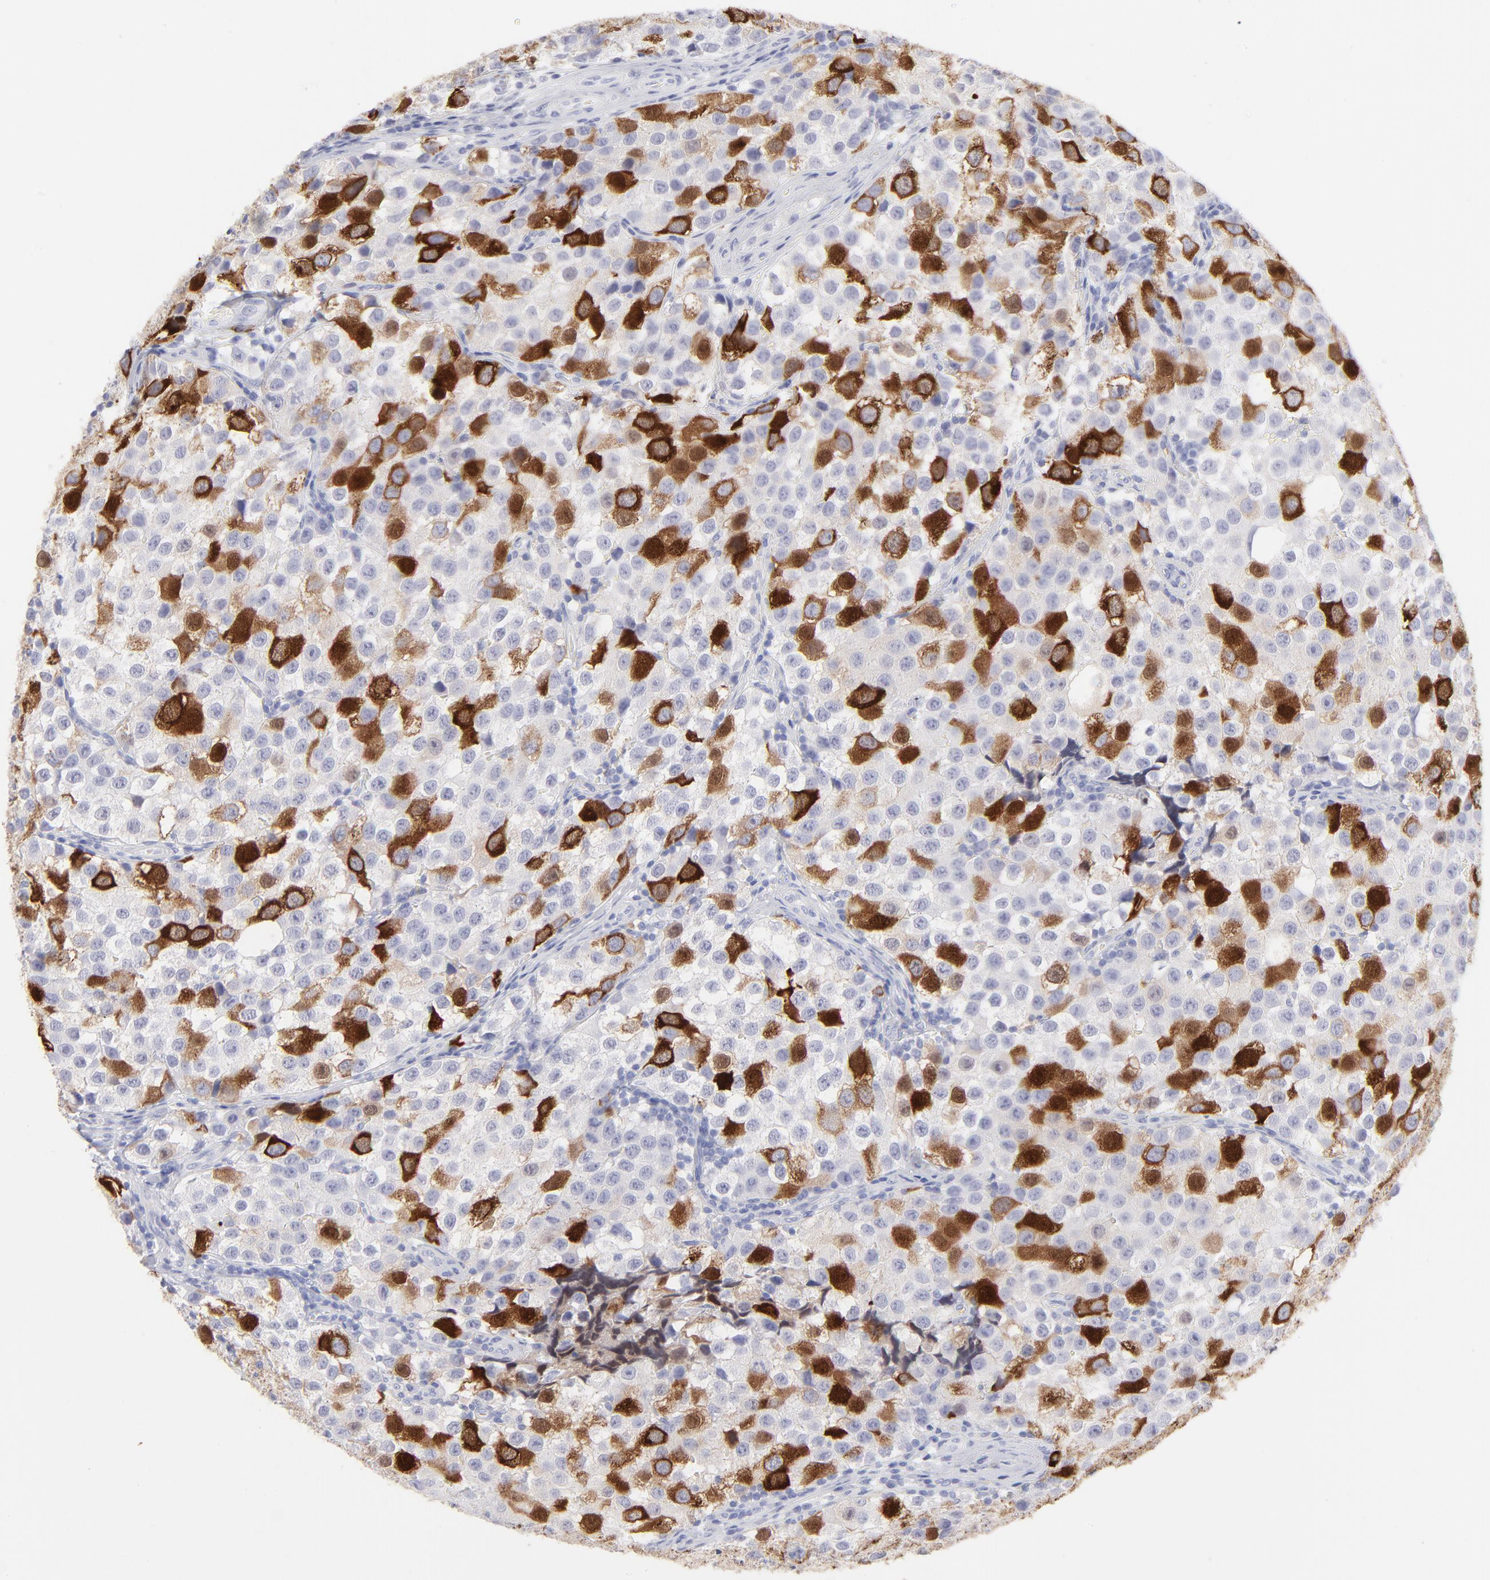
{"staining": {"intensity": "strong", "quantity": "<25%", "location": "cytoplasmic/membranous"}, "tissue": "testis cancer", "cell_type": "Tumor cells", "image_type": "cancer", "snomed": [{"axis": "morphology", "description": "Seminoma, NOS"}, {"axis": "topography", "description": "Testis"}], "caption": "Approximately <25% of tumor cells in human seminoma (testis) exhibit strong cytoplasmic/membranous protein staining as visualized by brown immunohistochemical staining.", "gene": "CCNB1", "patient": {"sex": "male", "age": 39}}